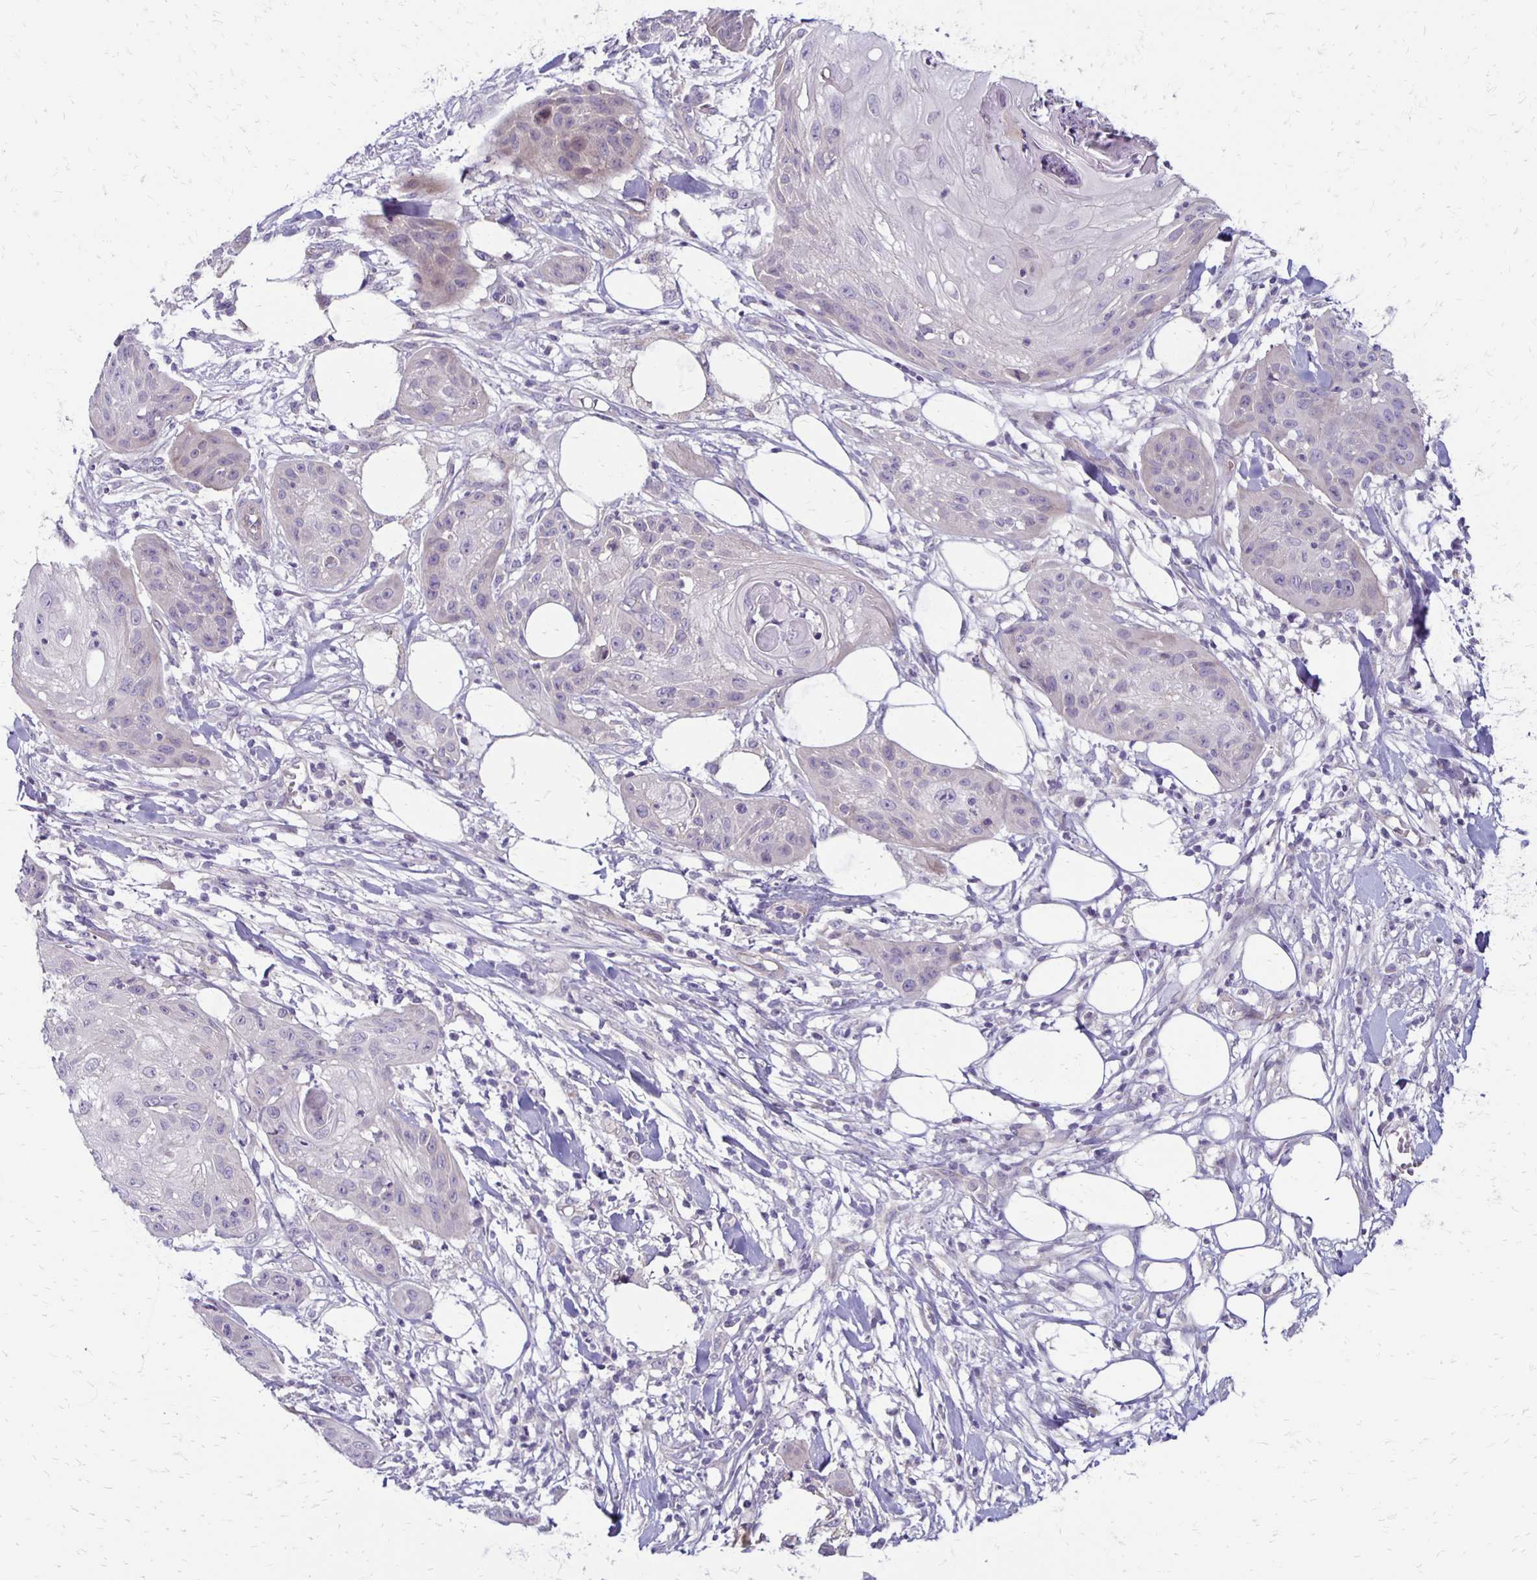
{"staining": {"intensity": "negative", "quantity": "none", "location": "none"}, "tissue": "skin cancer", "cell_type": "Tumor cells", "image_type": "cancer", "snomed": [{"axis": "morphology", "description": "Squamous cell carcinoma, NOS"}, {"axis": "topography", "description": "Skin"}], "caption": "This is an IHC image of skin cancer (squamous cell carcinoma). There is no expression in tumor cells.", "gene": "KATNBL1", "patient": {"sex": "female", "age": 88}}